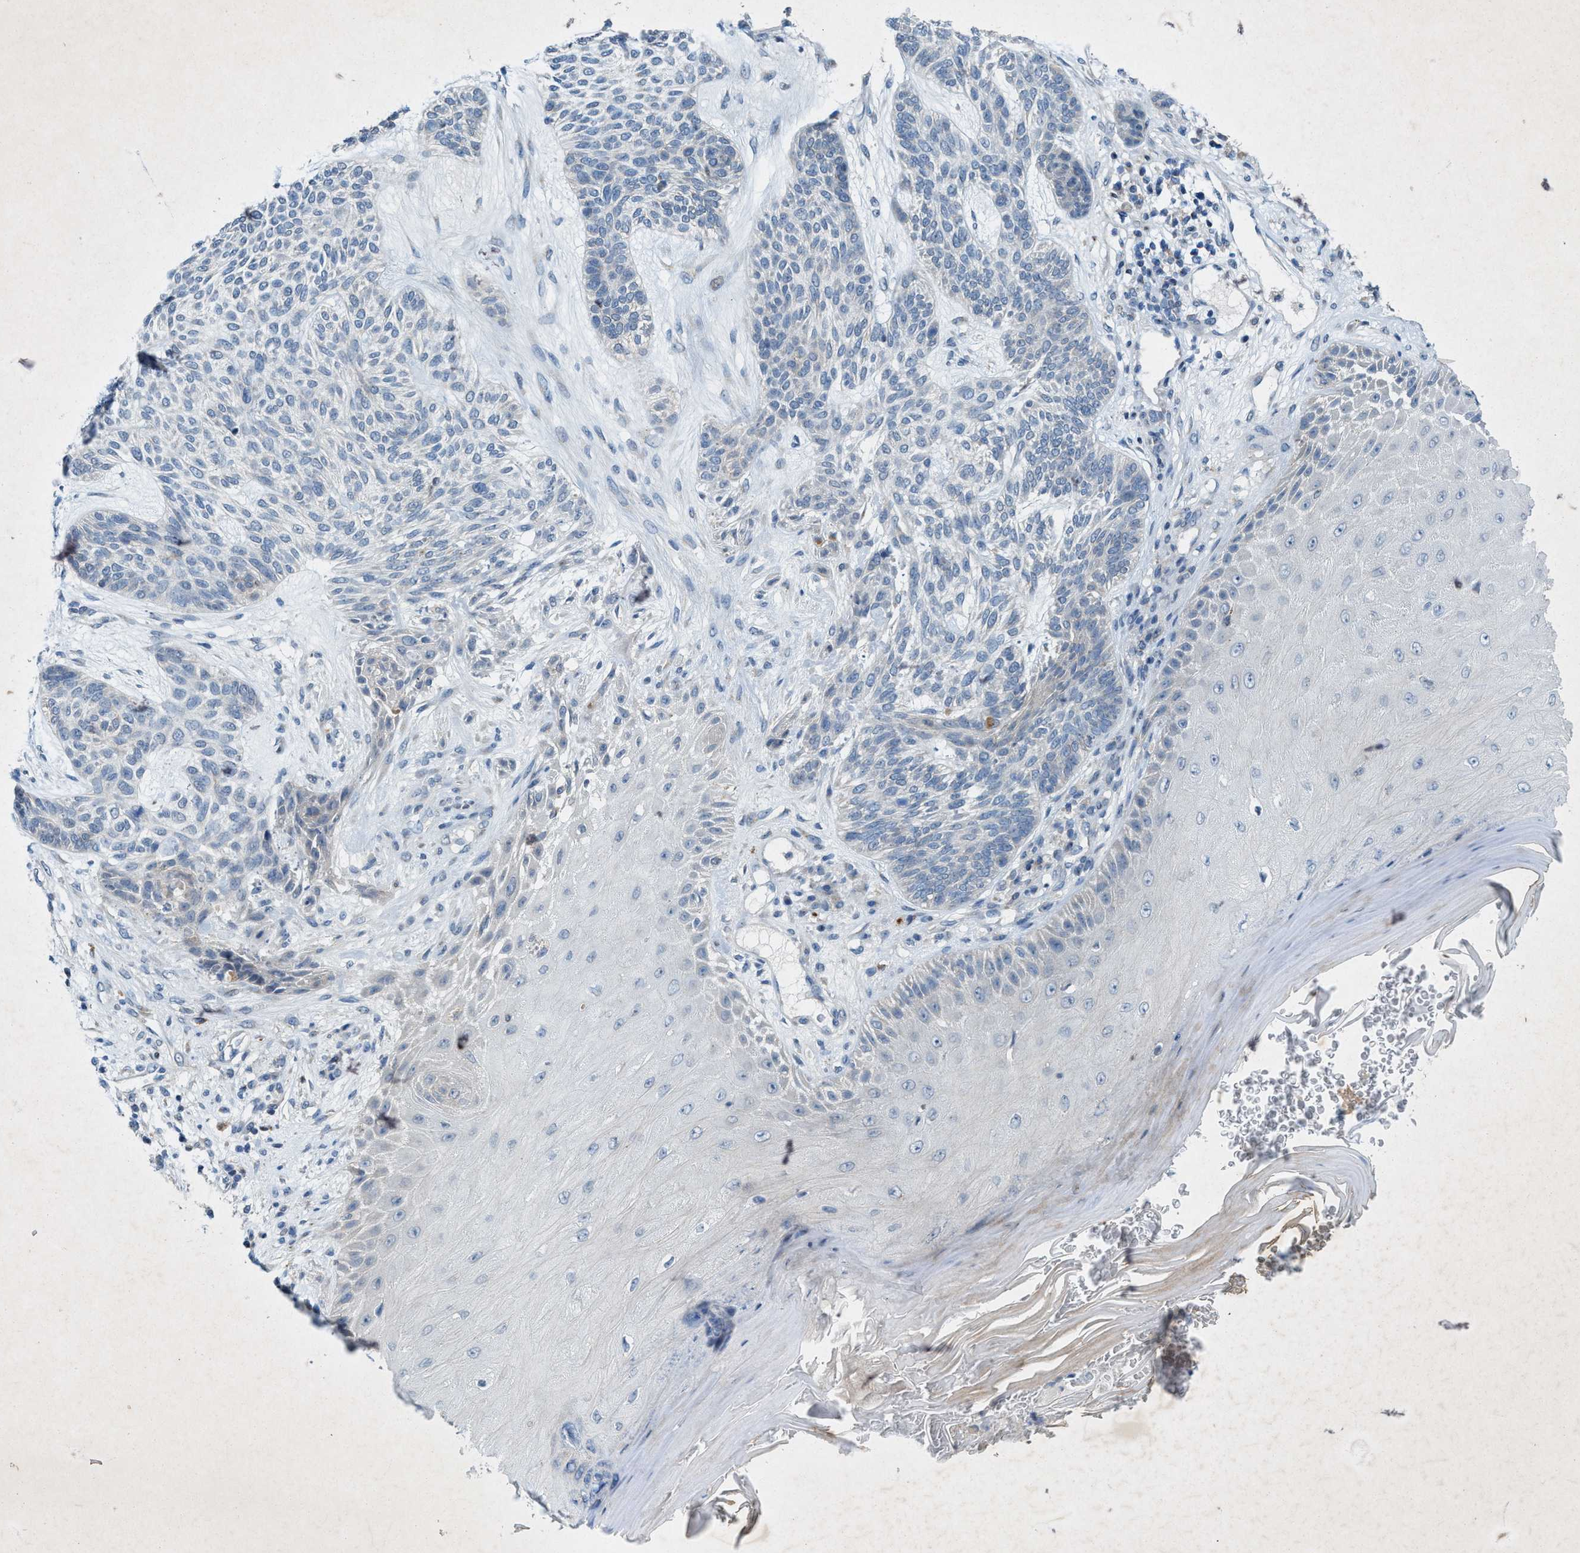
{"staining": {"intensity": "negative", "quantity": "none", "location": "none"}, "tissue": "skin cancer", "cell_type": "Tumor cells", "image_type": "cancer", "snomed": [{"axis": "morphology", "description": "Basal cell carcinoma"}, {"axis": "topography", "description": "Skin"}], "caption": "Basal cell carcinoma (skin) stained for a protein using immunohistochemistry (IHC) demonstrates no expression tumor cells.", "gene": "URGCP", "patient": {"sex": "male", "age": 55}}